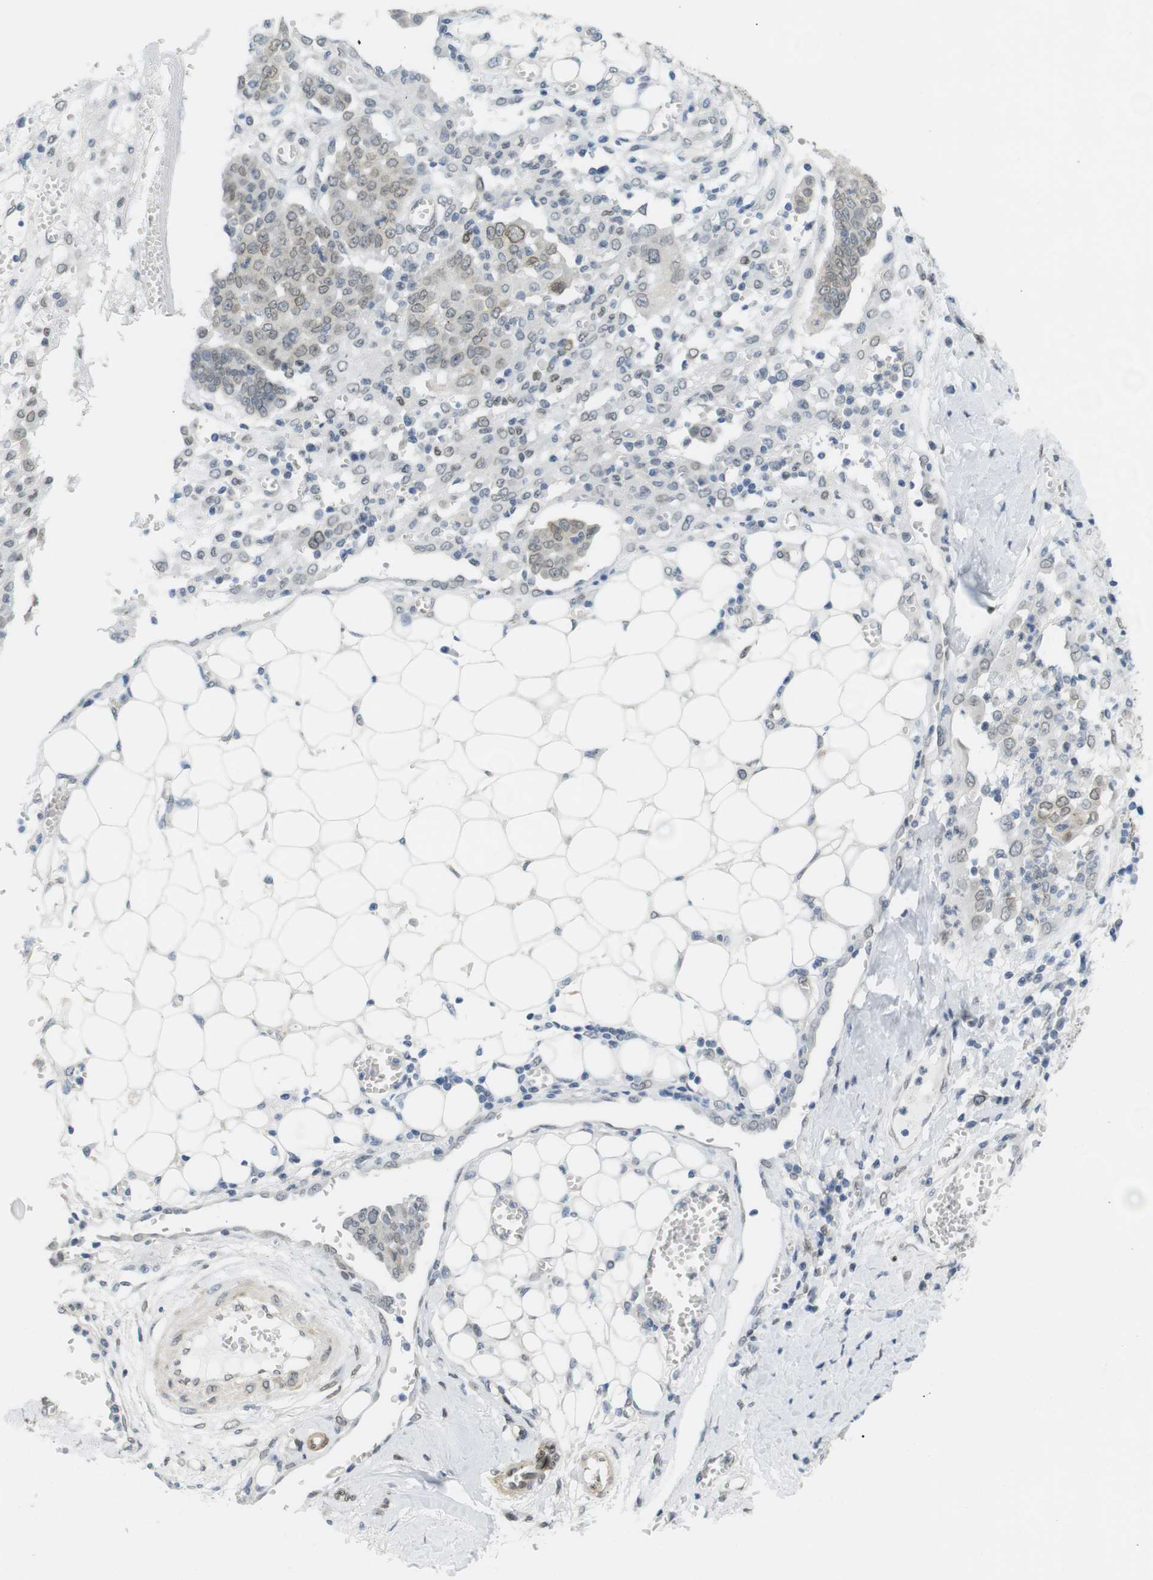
{"staining": {"intensity": "weak", "quantity": "25%-75%", "location": "cytoplasmic/membranous,nuclear"}, "tissue": "ovarian cancer", "cell_type": "Tumor cells", "image_type": "cancer", "snomed": [{"axis": "morphology", "description": "Cystadenocarcinoma, serous, NOS"}, {"axis": "topography", "description": "Soft tissue"}, {"axis": "topography", "description": "Ovary"}], "caption": "Weak cytoplasmic/membranous and nuclear expression is appreciated in about 25%-75% of tumor cells in ovarian serous cystadenocarcinoma.", "gene": "ARL6IP6", "patient": {"sex": "female", "age": 57}}